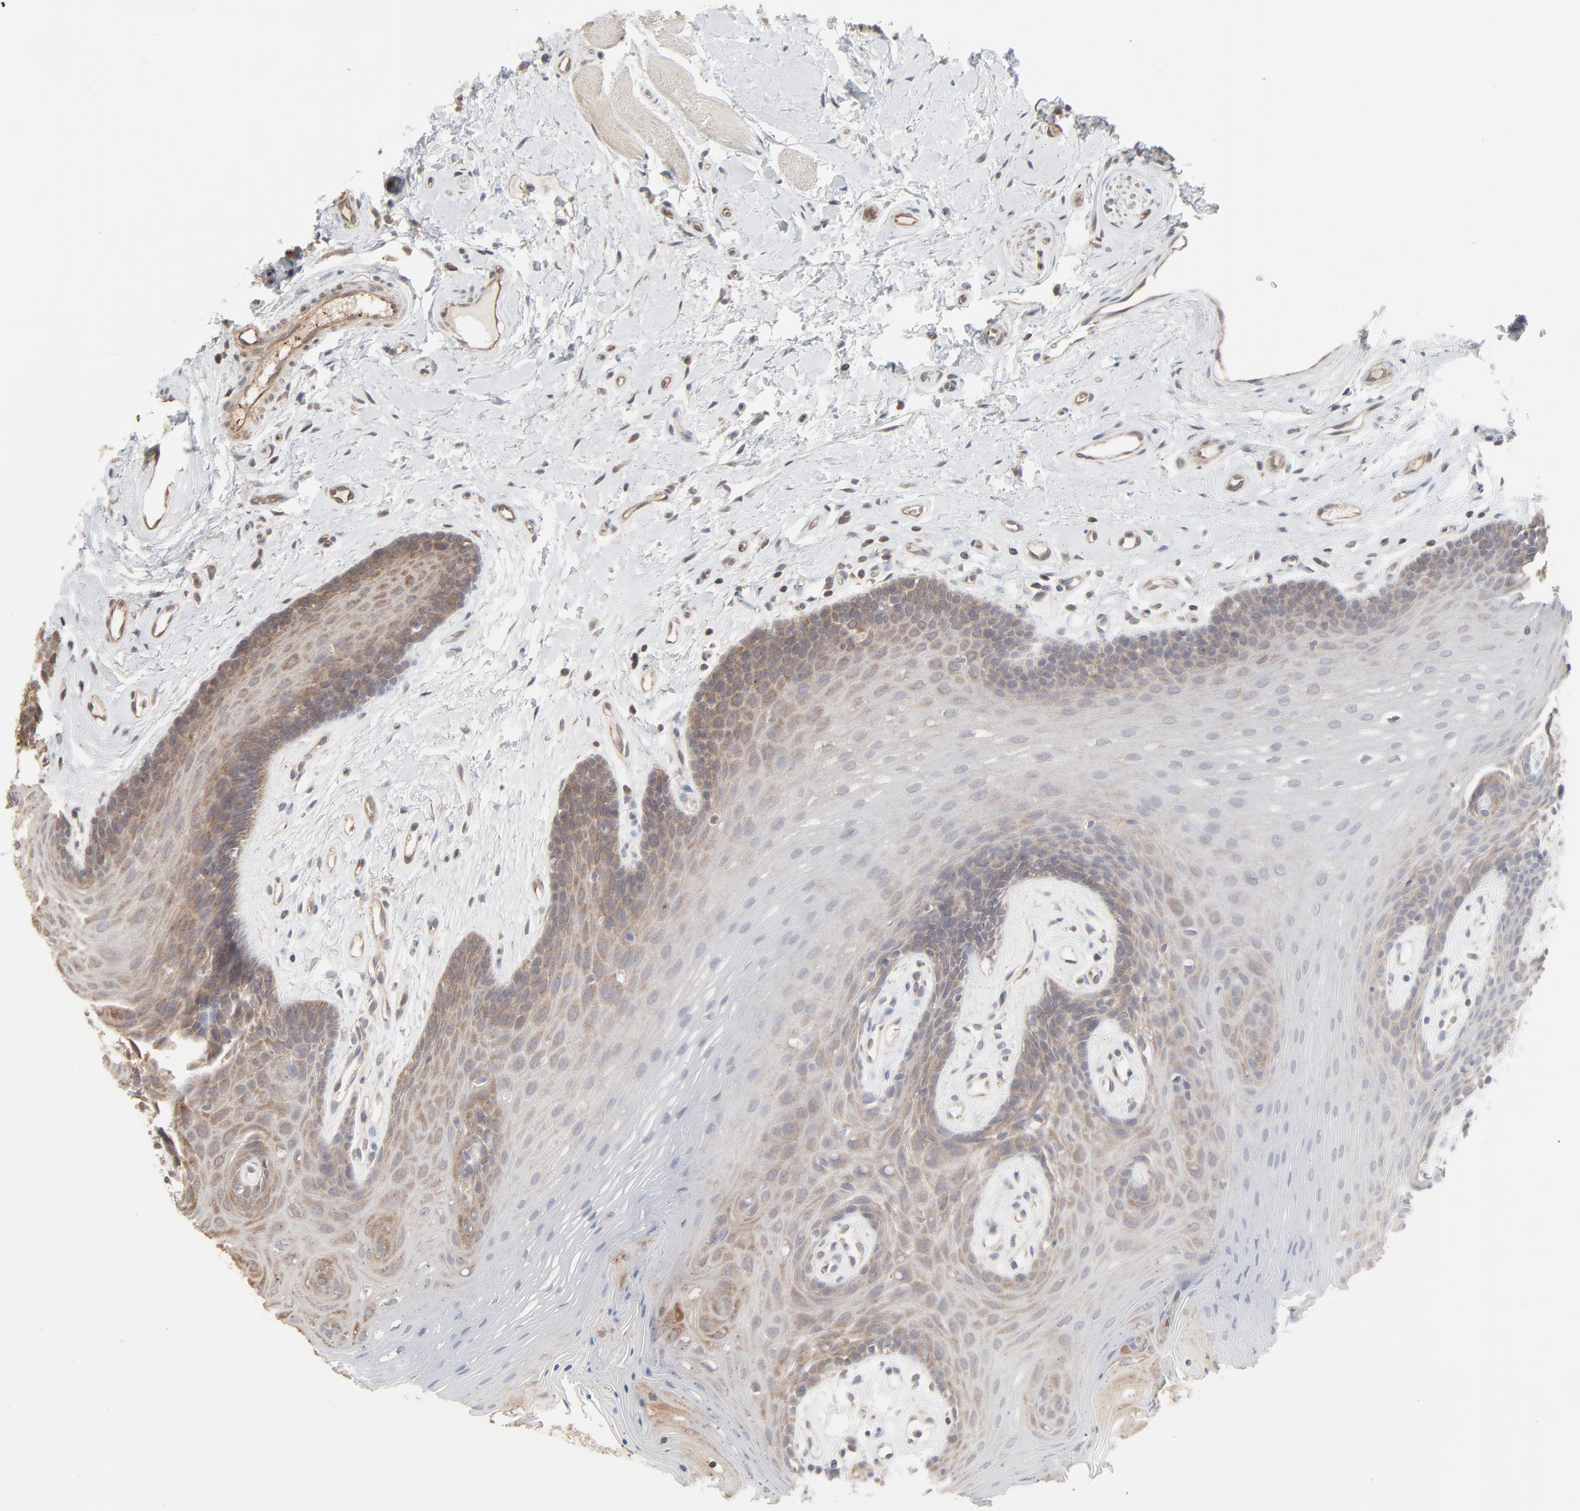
{"staining": {"intensity": "moderate", "quantity": "25%-75%", "location": "cytoplasmic/membranous"}, "tissue": "oral mucosa", "cell_type": "Squamous epithelial cells", "image_type": "normal", "snomed": [{"axis": "morphology", "description": "Normal tissue, NOS"}, {"axis": "topography", "description": "Oral tissue"}], "caption": "This histopathology image displays normal oral mucosa stained with immunohistochemistry (IHC) to label a protein in brown. The cytoplasmic/membranous of squamous epithelial cells show moderate positivity for the protein. Nuclei are counter-stained blue.", "gene": "PPP2CA", "patient": {"sex": "male", "age": 62}}